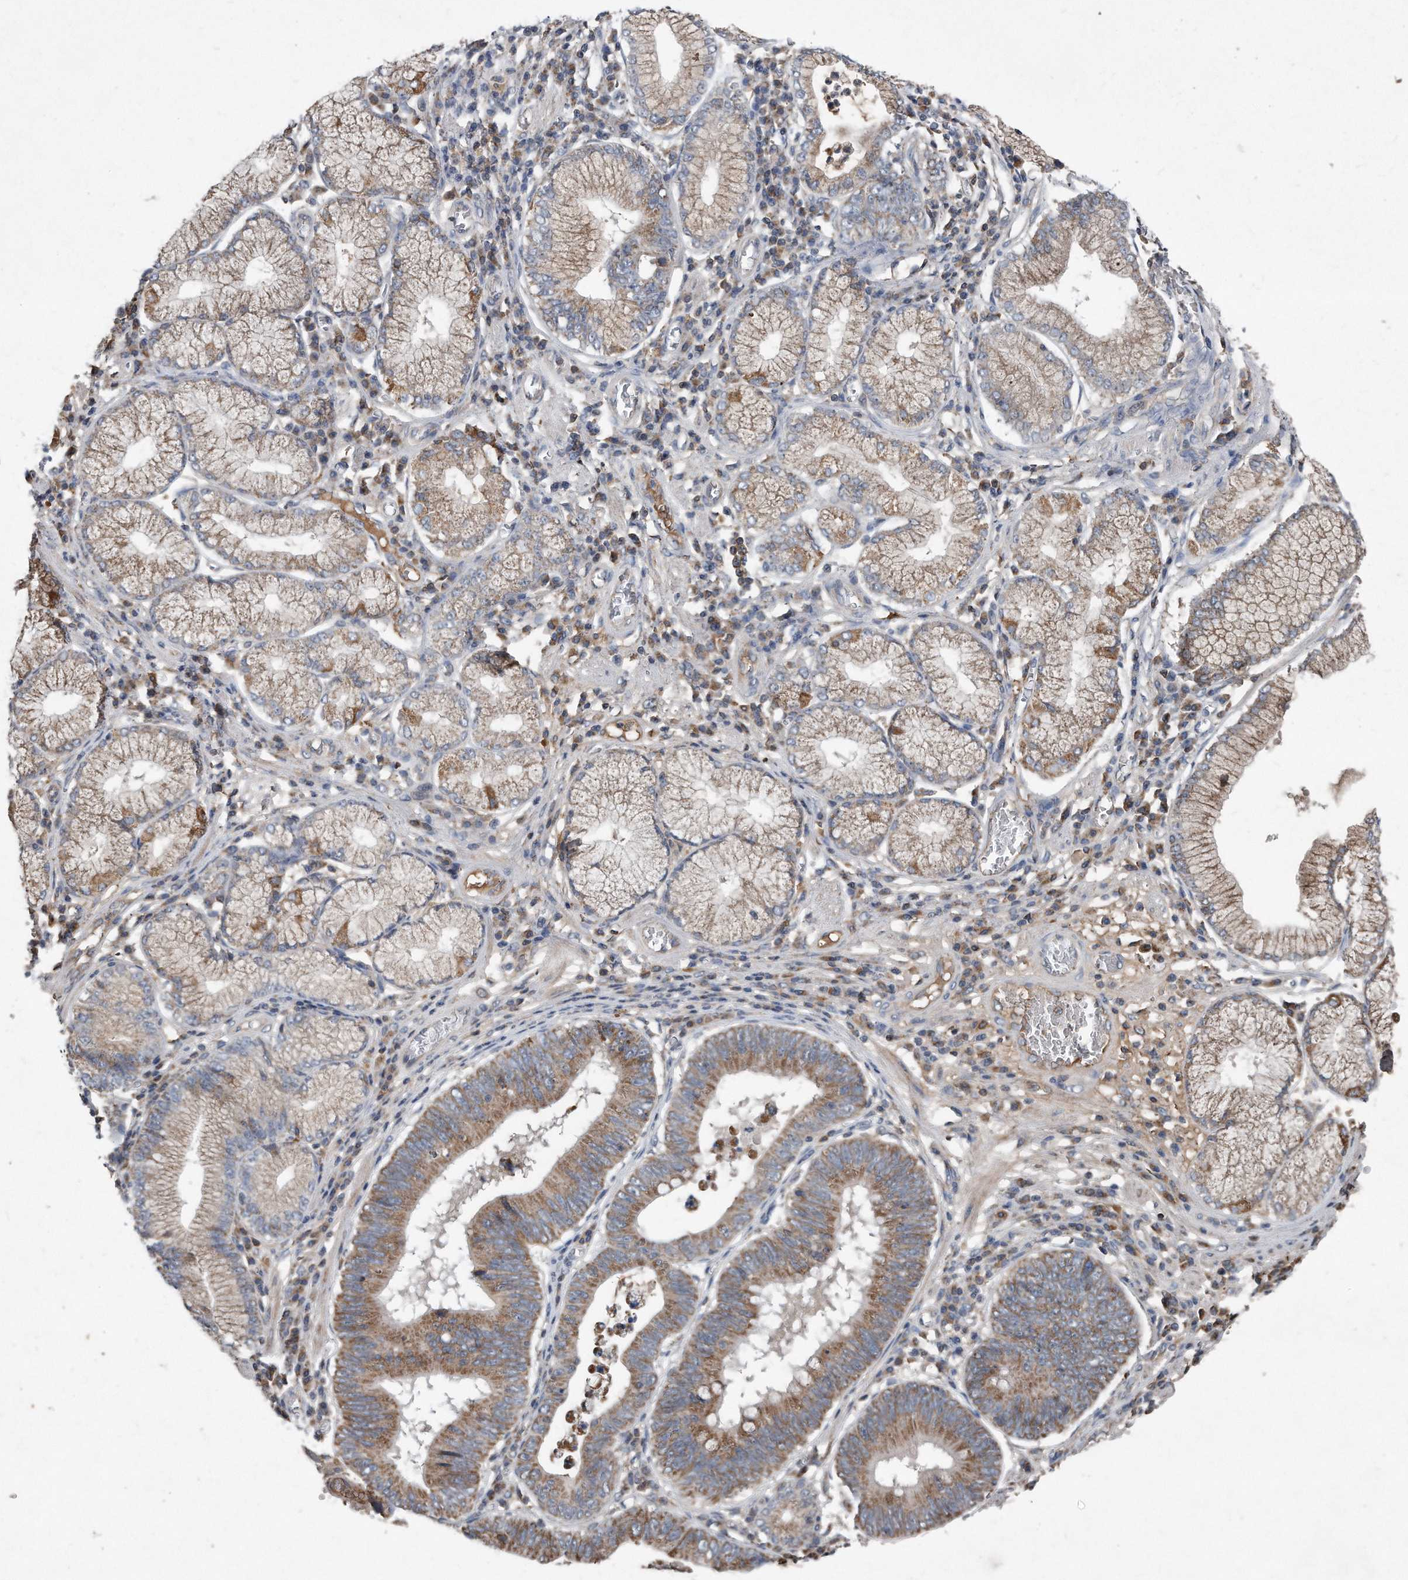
{"staining": {"intensity": "moderate", "quantity": "25%-75%", "location": "cytoplasmic/membranous"}, "tissue": "stomach cancer", "cell_type": "Tumor cells", "image_type": "cancer", "snomed": [{"axis": "morphology", "description": "Adenocarcinoma, NOS"}, {"axis": "topography", "description": "Stomach"}], "caption": "Moderate cytoplasmic/membranous positivity for a protein is appreciated in approximately 25%-75% of tumor cells of adenocarcinoma (stomach) using immunohistochemistry (IHC).", "gene": "SDHA", "patient": {"sex": "male", "age": 59}}